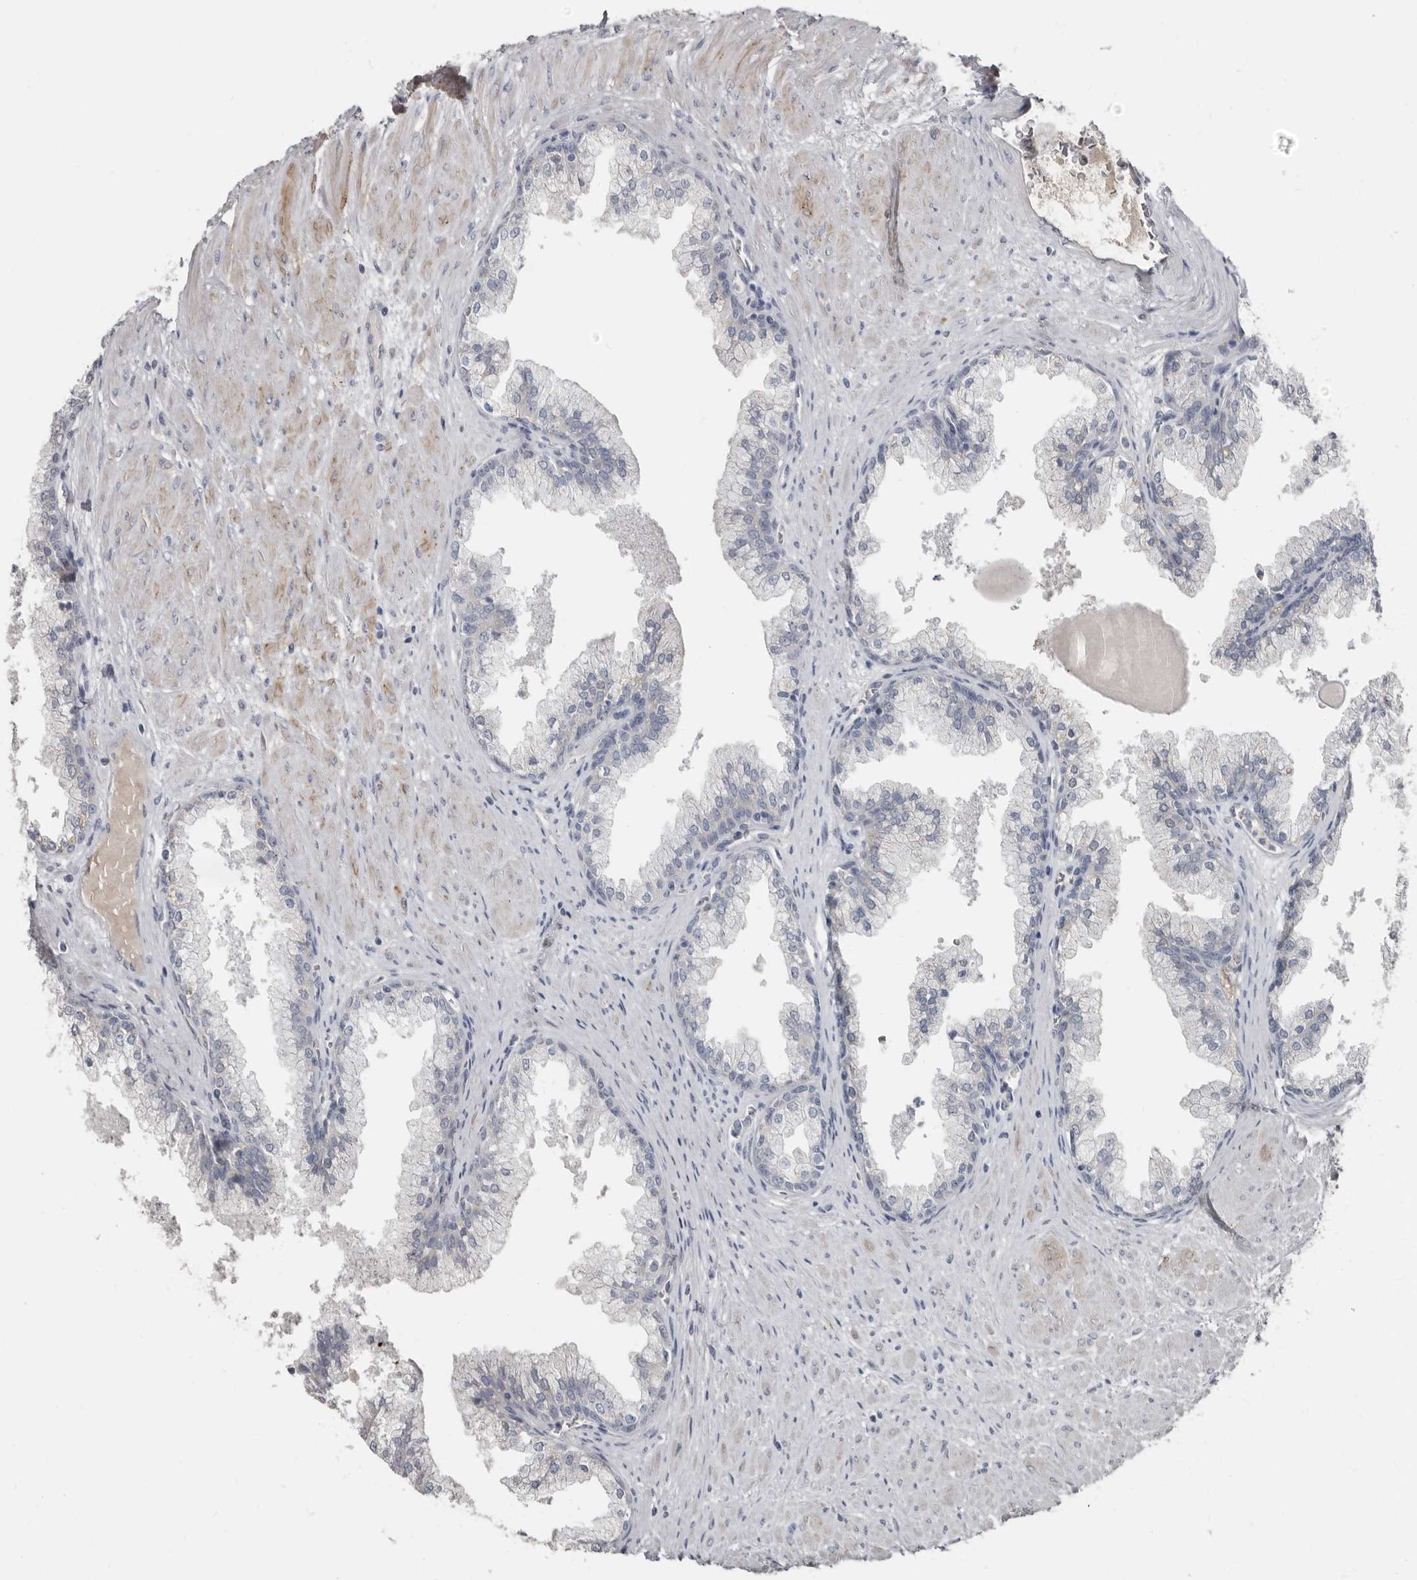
{"staining": {"intensity": "negative", "quantity": "none", "location": "none"}, "tissue": "prostate cancer", "cell_type": "Tumor cells", "image_type": "cancer", "snomed": [{"axis": "morphology", "description": "Normal tissue, NOS"}, {"axis": "morphology", "description": "Adenocarcinoma, Low grade"}, {"axis": "topography", "description": "Prostate"}, {"axis": "topography", "description": "Peripheral nerve tissue"}], "caption": "This micrograph is of prostate adenocarcinoma (low-grade) stained with immunohistochemistry (IHC) to label a protein in brown with the nuclei are counter-stained blue. There is no expression in tumor cells.", "gene": "ZNF114", "patient": {"sex": "male", "age": 71}}